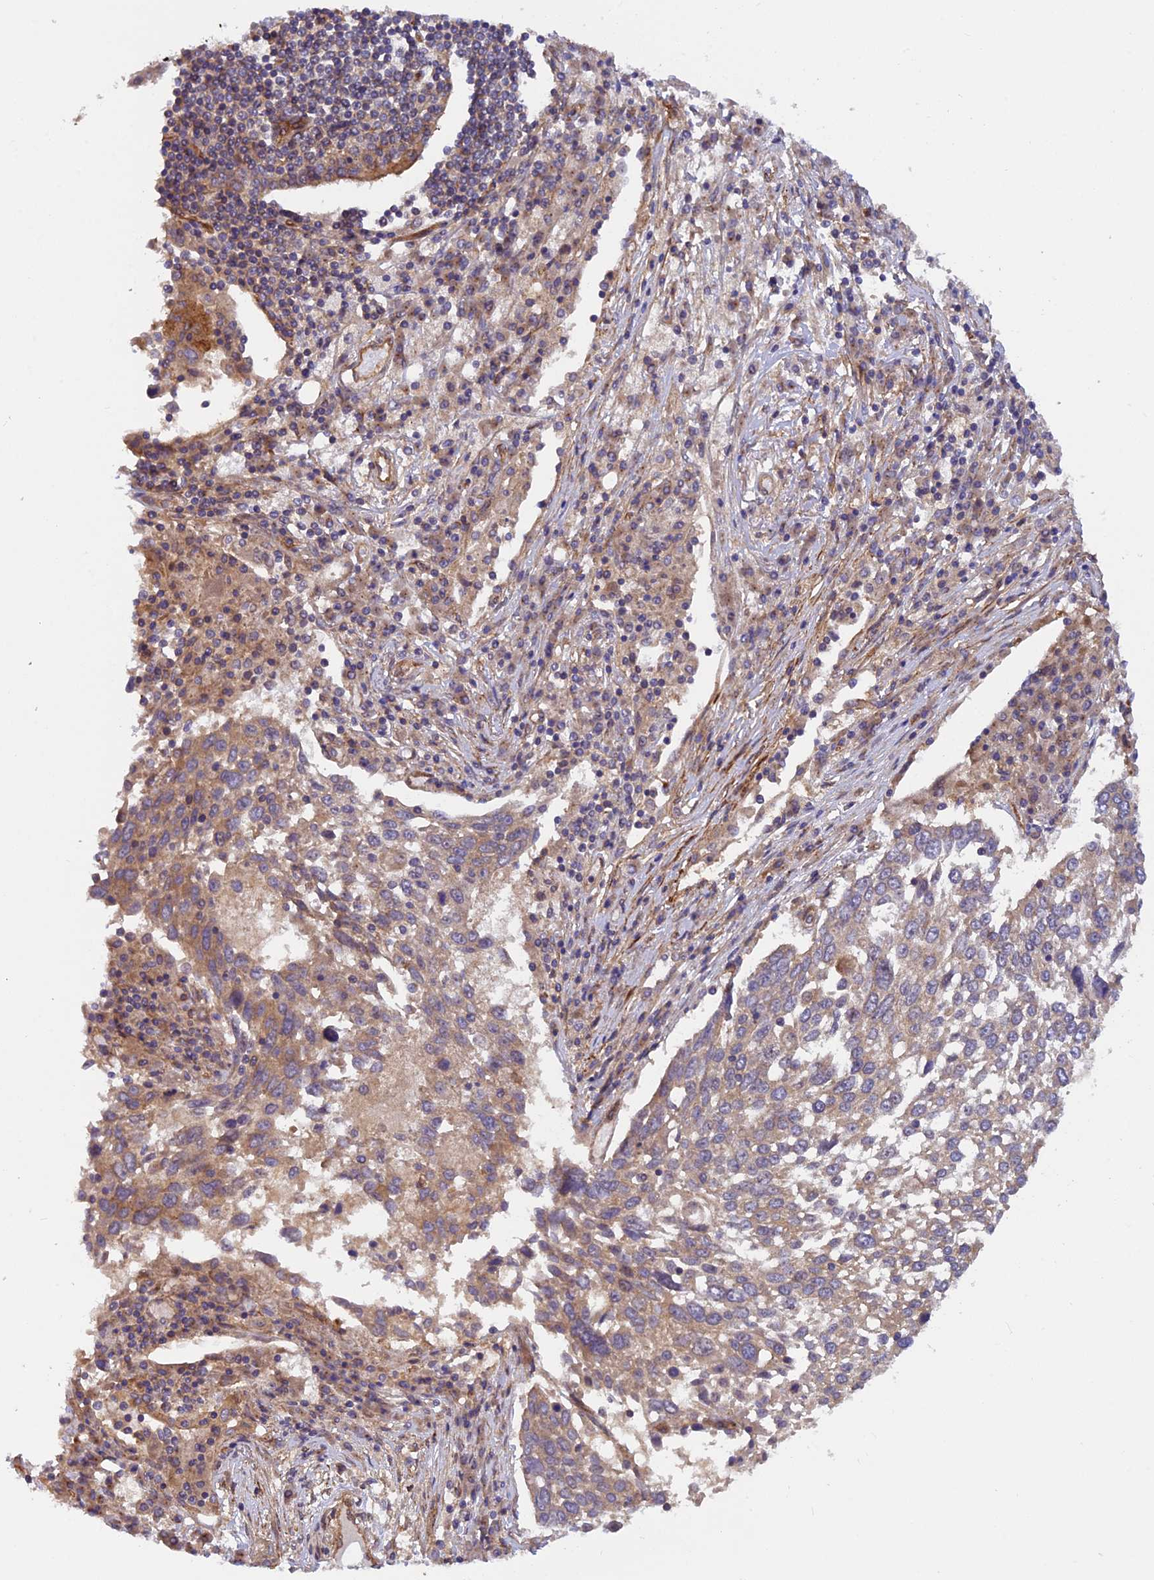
{"staining": {"intensity": "moderate", "quantity": "25%-75%", "location": "cytoplasmic/membranous"}, "tissue": "lung cancer", "cell_type": "Tumor cells", "image_type": "cancer", "snomed": [{"axis": "morphology", "description": "Squamous cell carcinoma, NOS"}, {"axis": "topography", "description": "Lung"}], "caption": "The immunohistochemical stain labels moderate cytoplasmic/membranous positivity in tumor cells of squamous cell carcinoma (lung) tissue. The staining was performed using DAB, with brown indicating positive protein expression. Nuclei are stained blue with hematoxylin.", "gene": "ADAMTS15", "patient": {"sex": "male", "age": 65}}